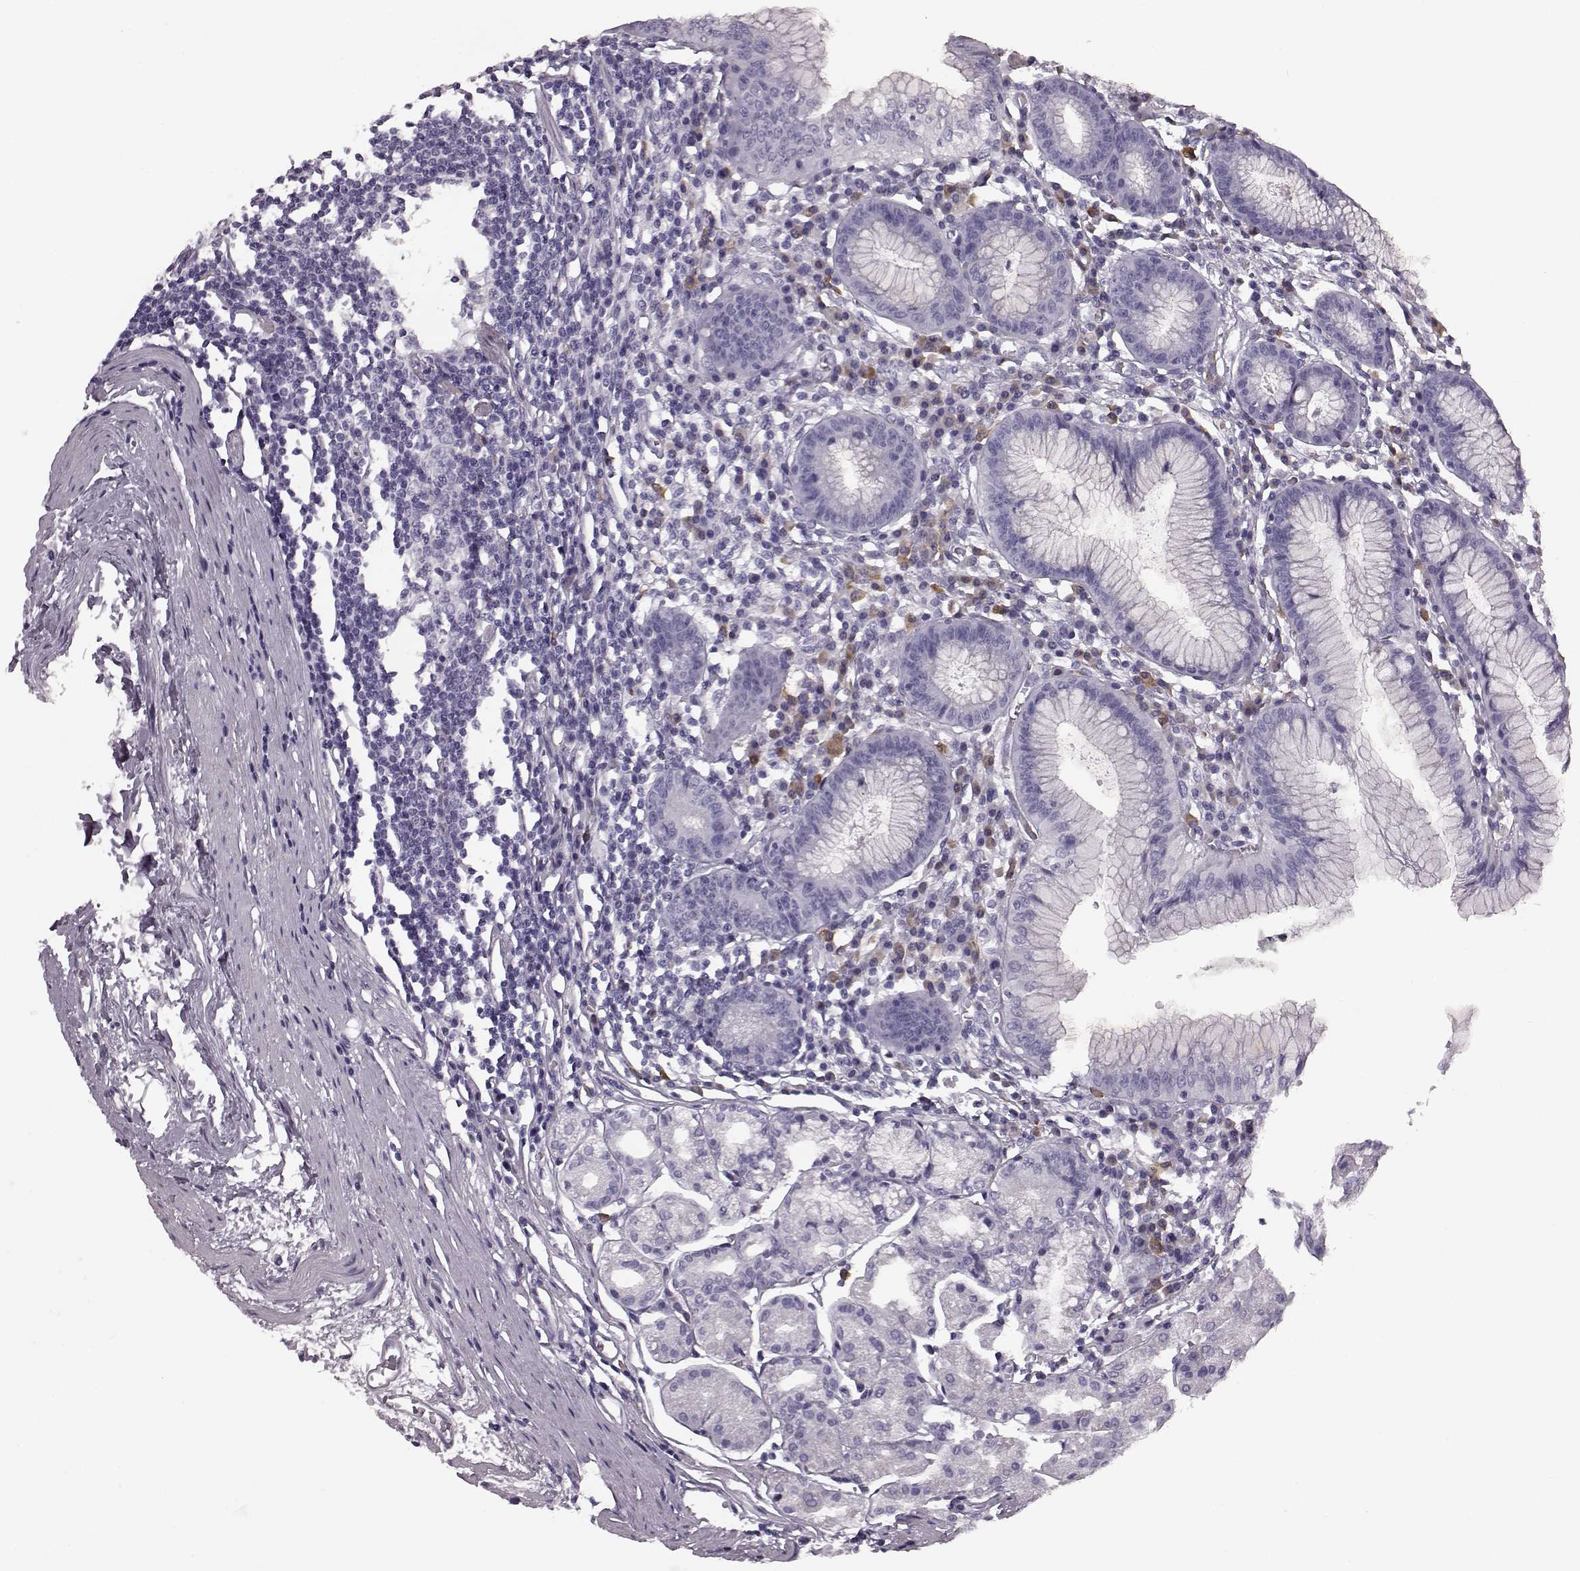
{"staining": {"intensity": "weak", "quantity": "<25%", "location": "cytoplasmic/membranous"}, "tissue": "stomach", "cell_type": "Glandular cells", "image_type": "normal", "snomed": [{"axis": "morphology", "description": "Normal tissue, NOS"}, {"axis": "topography", "description": "Stomach"}], "caption": "Immunohistochemistry image of benign stomach: stomach stained with DAB (3,3'-diaminobenzidine) shows no significant protein staining in glandular cells.", "gene": "JSRP1", "patient": {"sex": "male", "age": 55}}